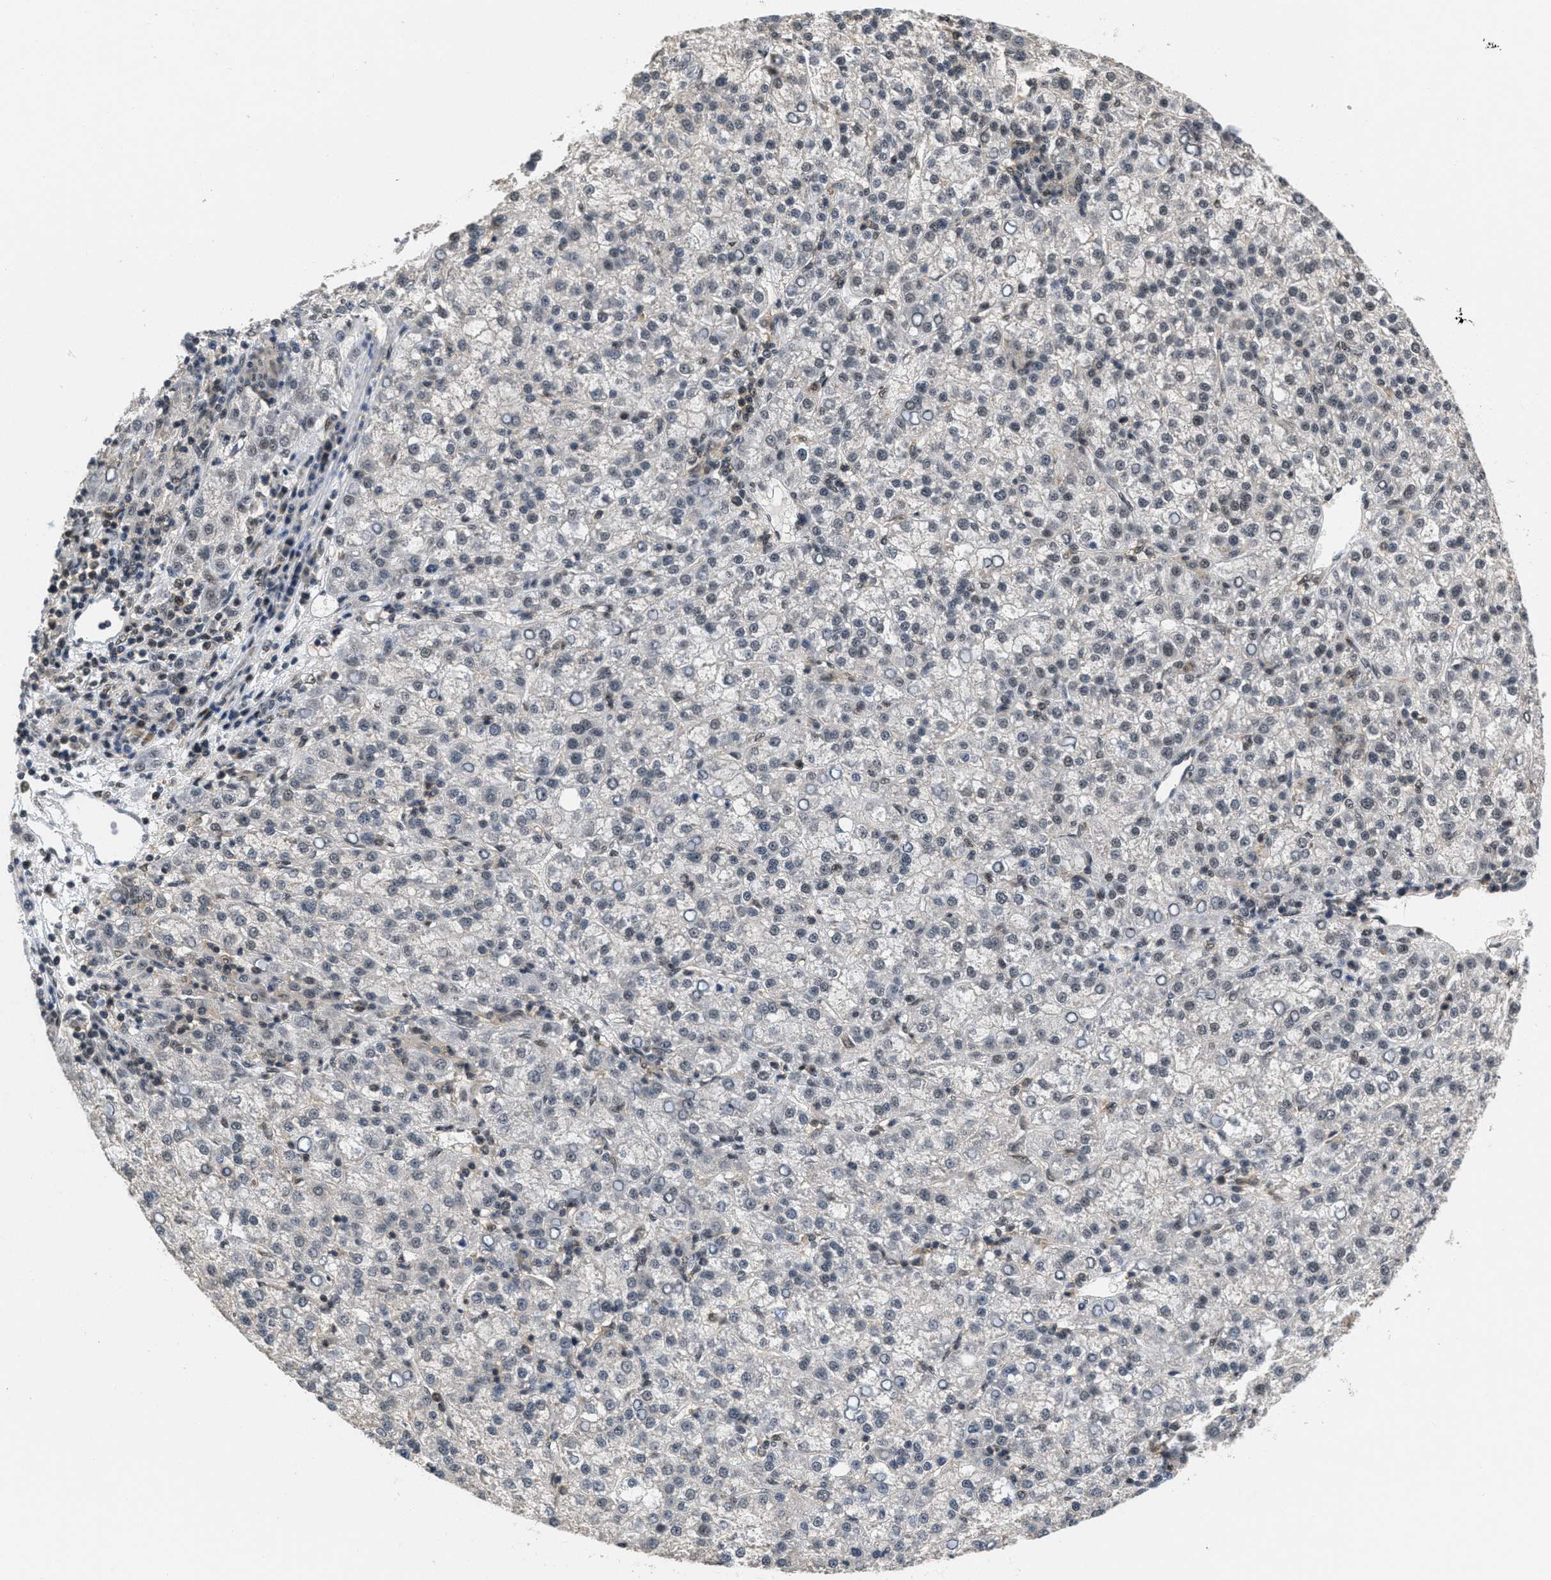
{"staining": {"intensity": "negative", "quantity": "none", "location": "none"}, "tissue": "liver cancer", "cell_type": "Tumor cells", "image_type": "cancer", "snomed": [{"axis": "morphology", "description": "Carcinoma, Hepatocellular, NOS"}, {"axis": "topography", "description": "Liver"}], "caption": "This micrograph is of liver cancer (hepatocellular carcinoma) stained with immunohistochemistry to label a protein in brown with the nuclei are counter-stained blue. There is no positivity in tumor cells.", "gene": "CUL4B", "patient": {"sex": "female", "age": 58}}